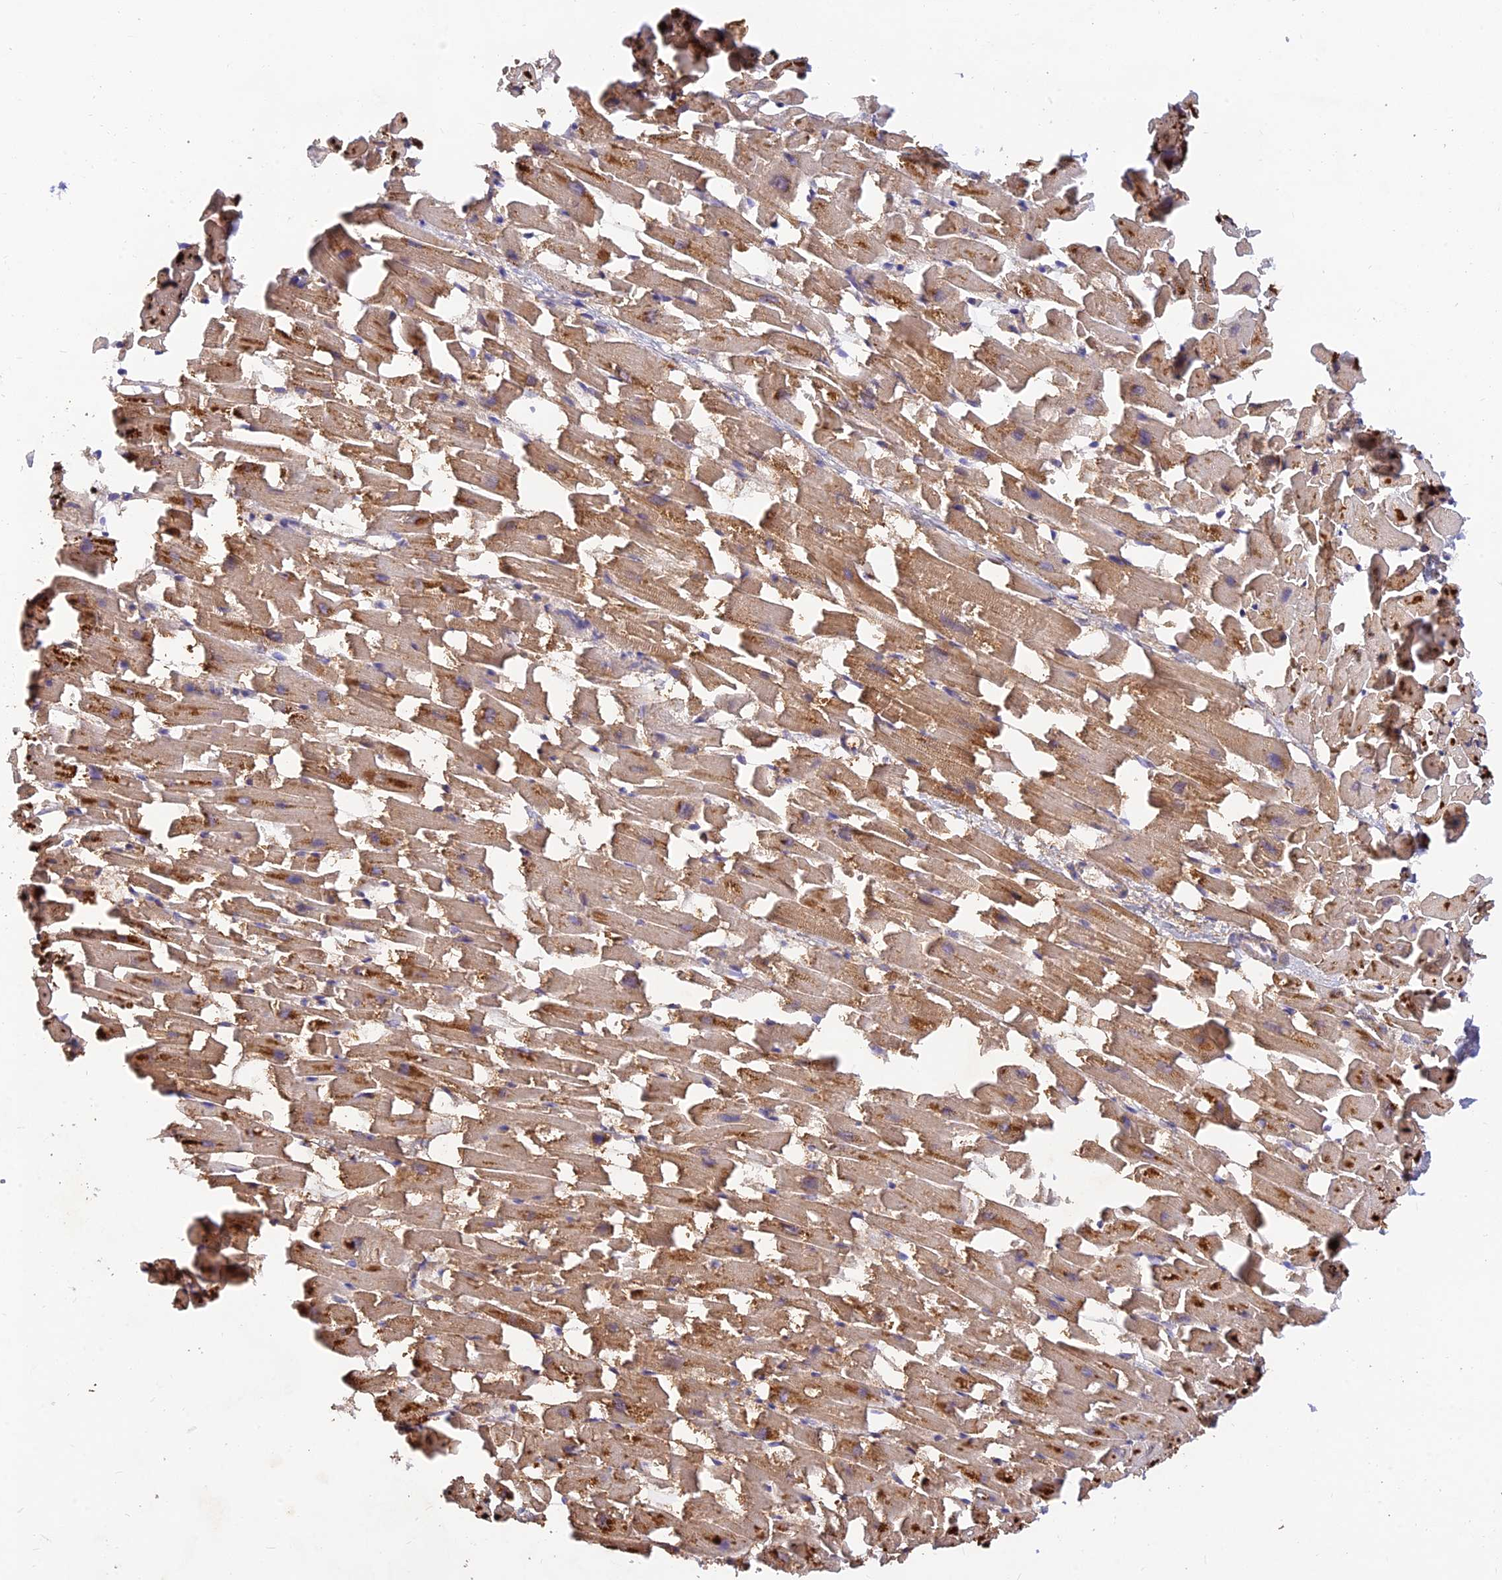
{"staining": {"intensity": "moderate", "quantity": ">75%", "location": "cytoplasmic/membranous"}, "tissue": "heart muscle", "cell_type": "Cardiomyocytes", "image_type": "normal", "snomed": [{"axis": "morphology", "description": "Normal tissue, NOS"}, {"axis": "topography", "description": "Heart"}], "caption": "Cardiomyocytes exhibit moderate cytoplasmic/membranous staining in about >75% of cells in benign heart muscle. (IHC, brightfield microscopy, high magnification).", "gene": "ACSM5", "patient": {"sex": "female", "age": 64}}